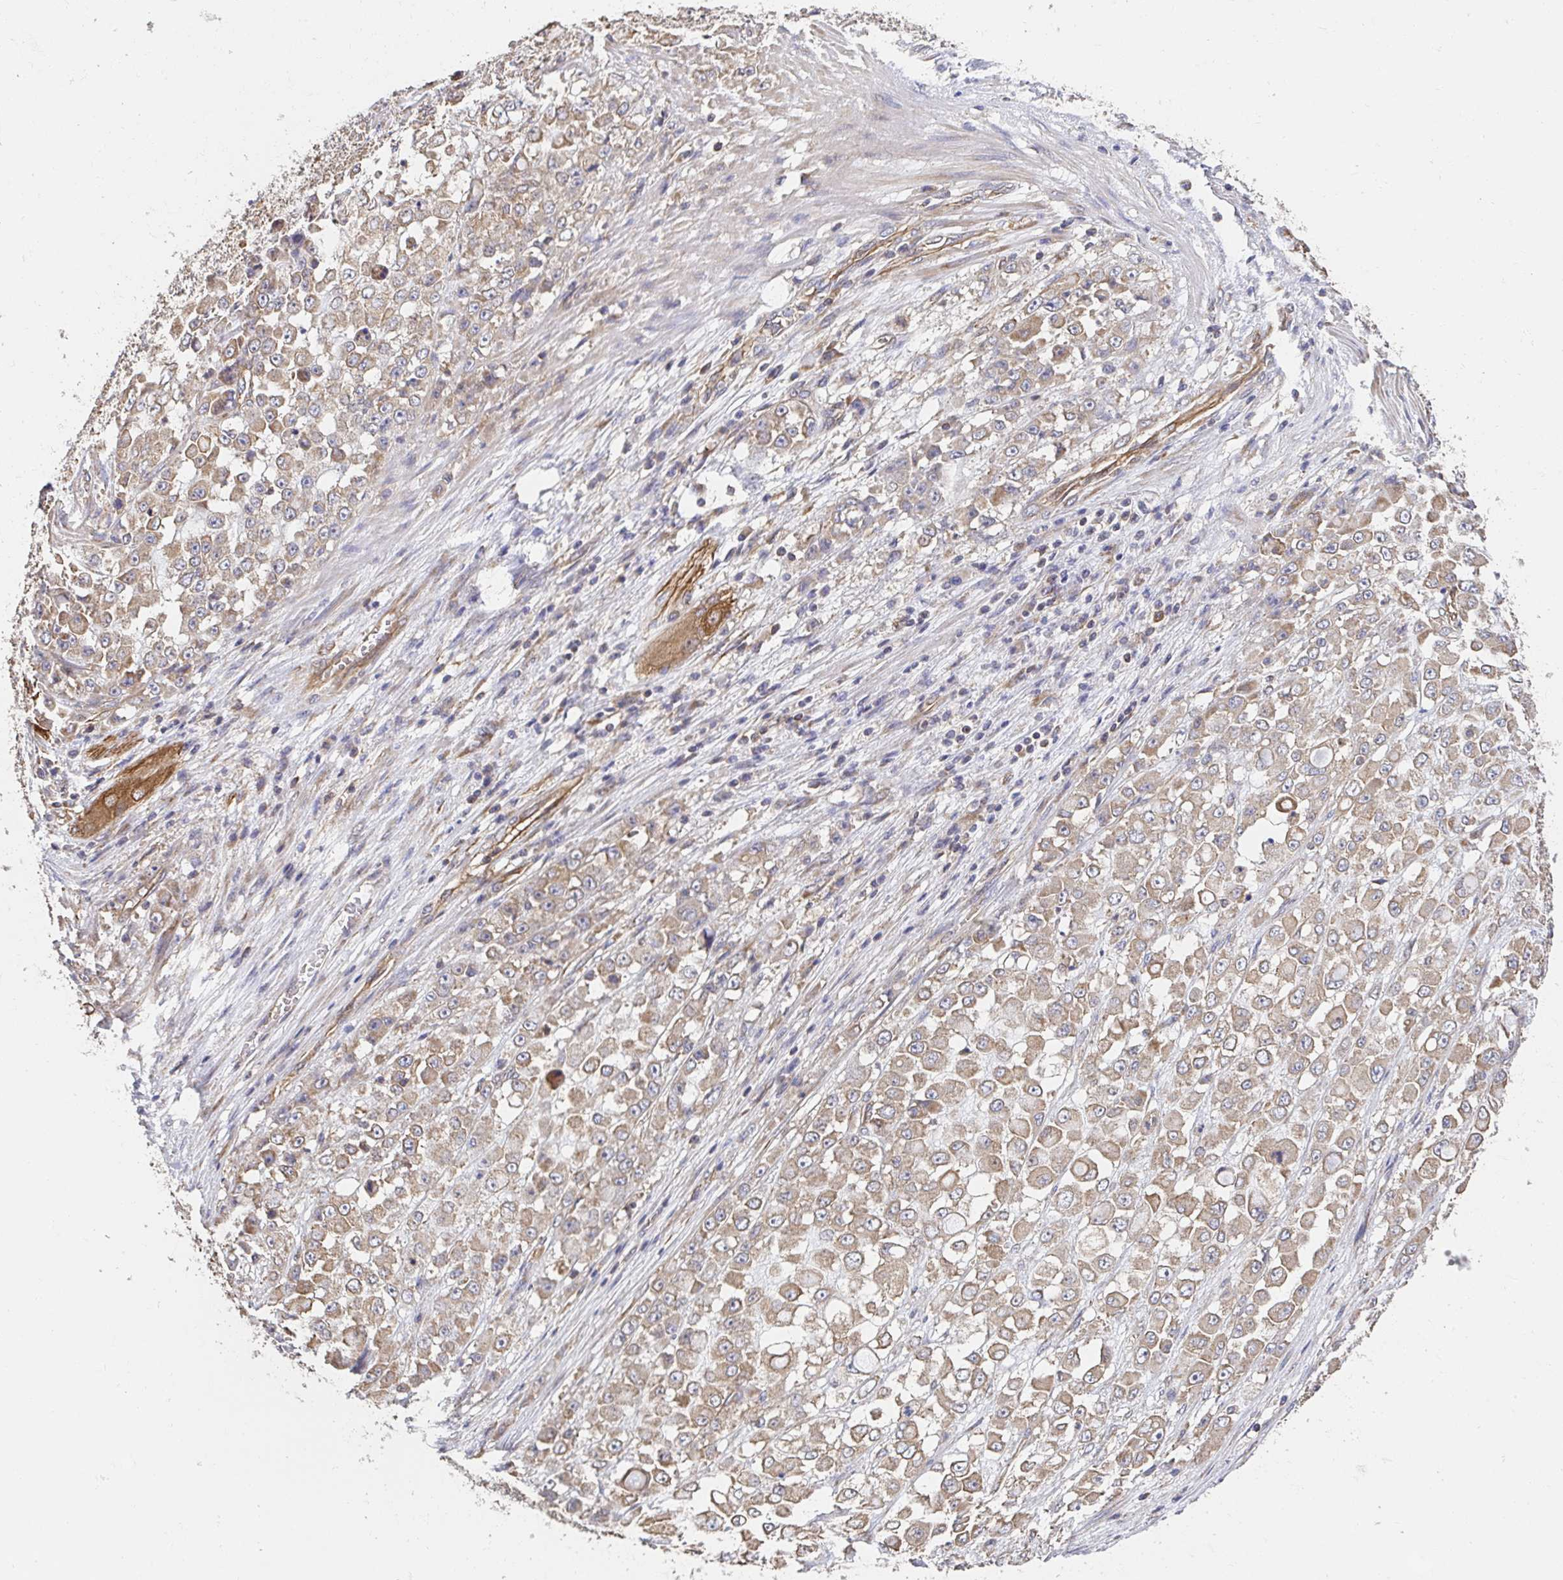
{"staining": {"intensity": "weak", "quantity": ">75%", "location": "cytoplasmic/membranous"}, "tissue": "stomach cancer", "cell_type": "Tumor cells", "image_type": "cancer", "snomed": [{"axis": "morphology", "description": "Adenocarcinoma, NOS"}, {"axis": "topography", "description": "Stomach"}], "caption": "Human stomach adenocarcinoma stained for a protein (brown) displays weak cytoplasmic/membranous positive positivity in approximately >75% of tumor cells.", "gene": "APBB1", "patient": {"sex": "female", "age": 76}}